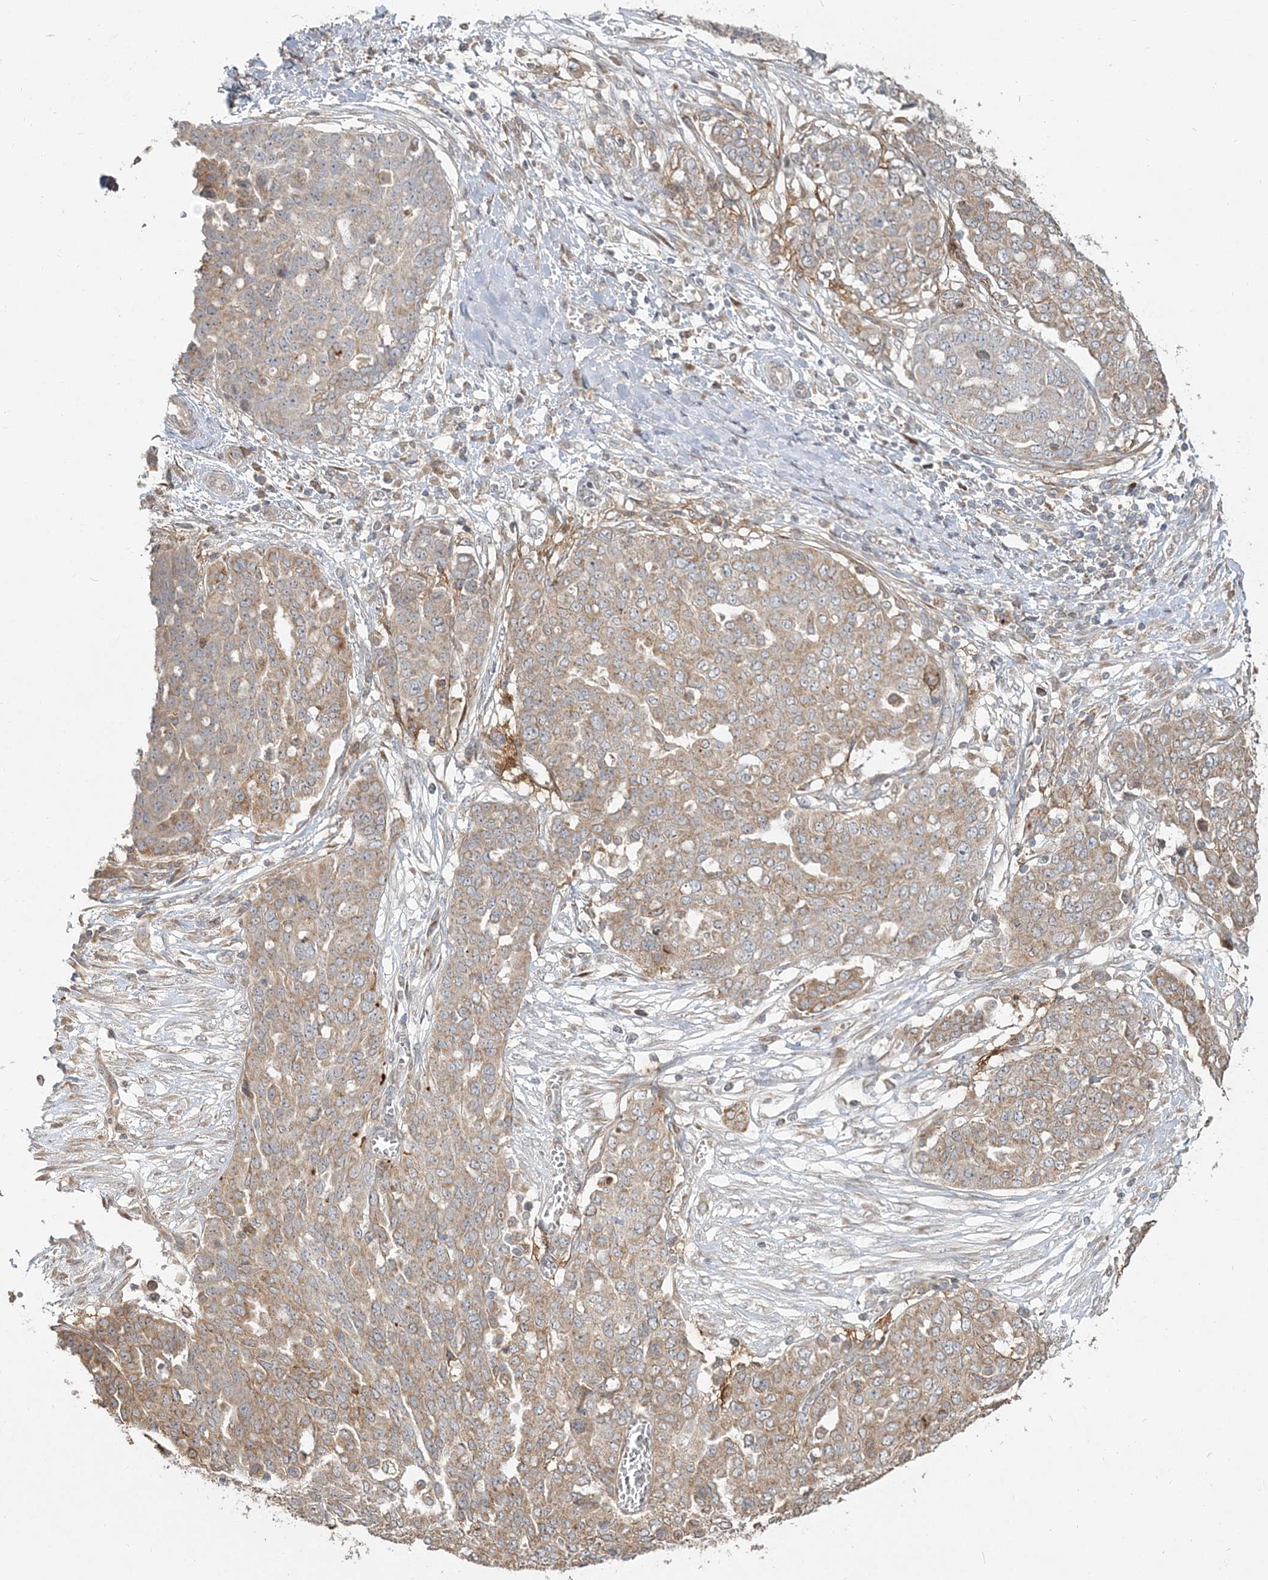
{"staining": {"intensity": "moderate", "quantity": ">75%", "location": "cytoplasmic/membranous"}, "tissue": "ovarian cancer", "cell_type": "Tumor cells", "image_type": "cancer", "snomed": [{"axis": "morphology", "description": "Cystadenocarcinoma, serous, NOS"}, {"axis": "topography", "description": "Soft tissue"}, {"axis": "topography", "description": "Ovary"}], "caption": "Immunohistochemical staining of ovarian cancer reveals moderate cytoplasmic/membranous protein staining in approximately >75% of tumor cells. (Brightfield microscopy of DAB IHC at high magnification).", "gene": "RAB14", "patient": {"sex": "female", "age": 57}}